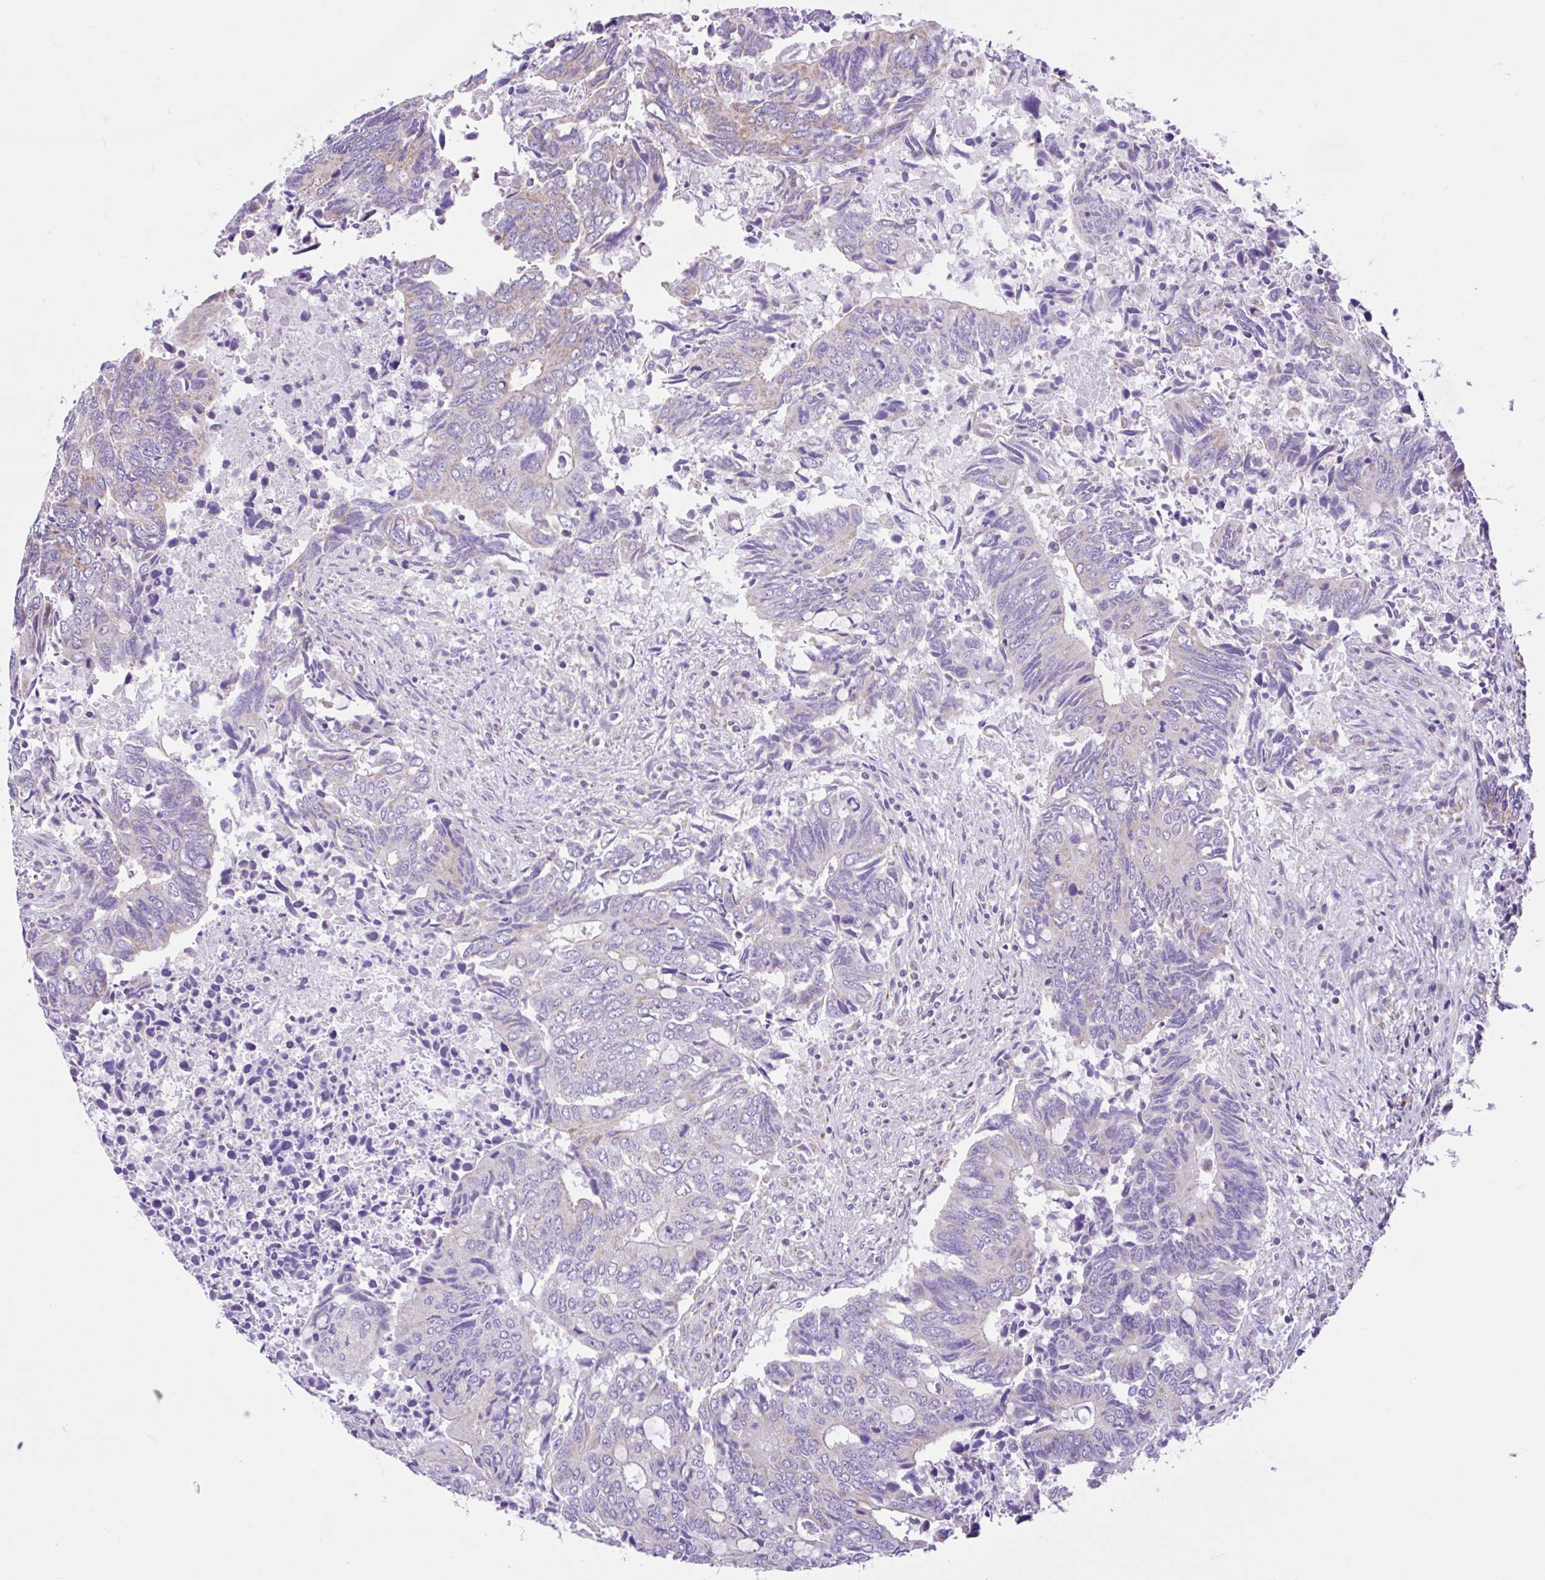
{"staining": {"intensity": "weak", "quantity": "<25%", "location": "cytoplasmic/membranous"}, "tissue": "colorectal cancer", "cell_type": "Tumor cells", "image_type": "cancer", "snomed": [{"axis": "morphology", "description": "Adenocarcinoma, NOS"}, {"axis": "topography", "description": "Colon"}], "caption": "The immunohistochemistry photomicrograph has no significant staining in tumor cells of colorectal cancer tissue. Nuclei are stained in blue.", "gene": "NDUFS2", "patient": {"sex": "male", "age": 87}}